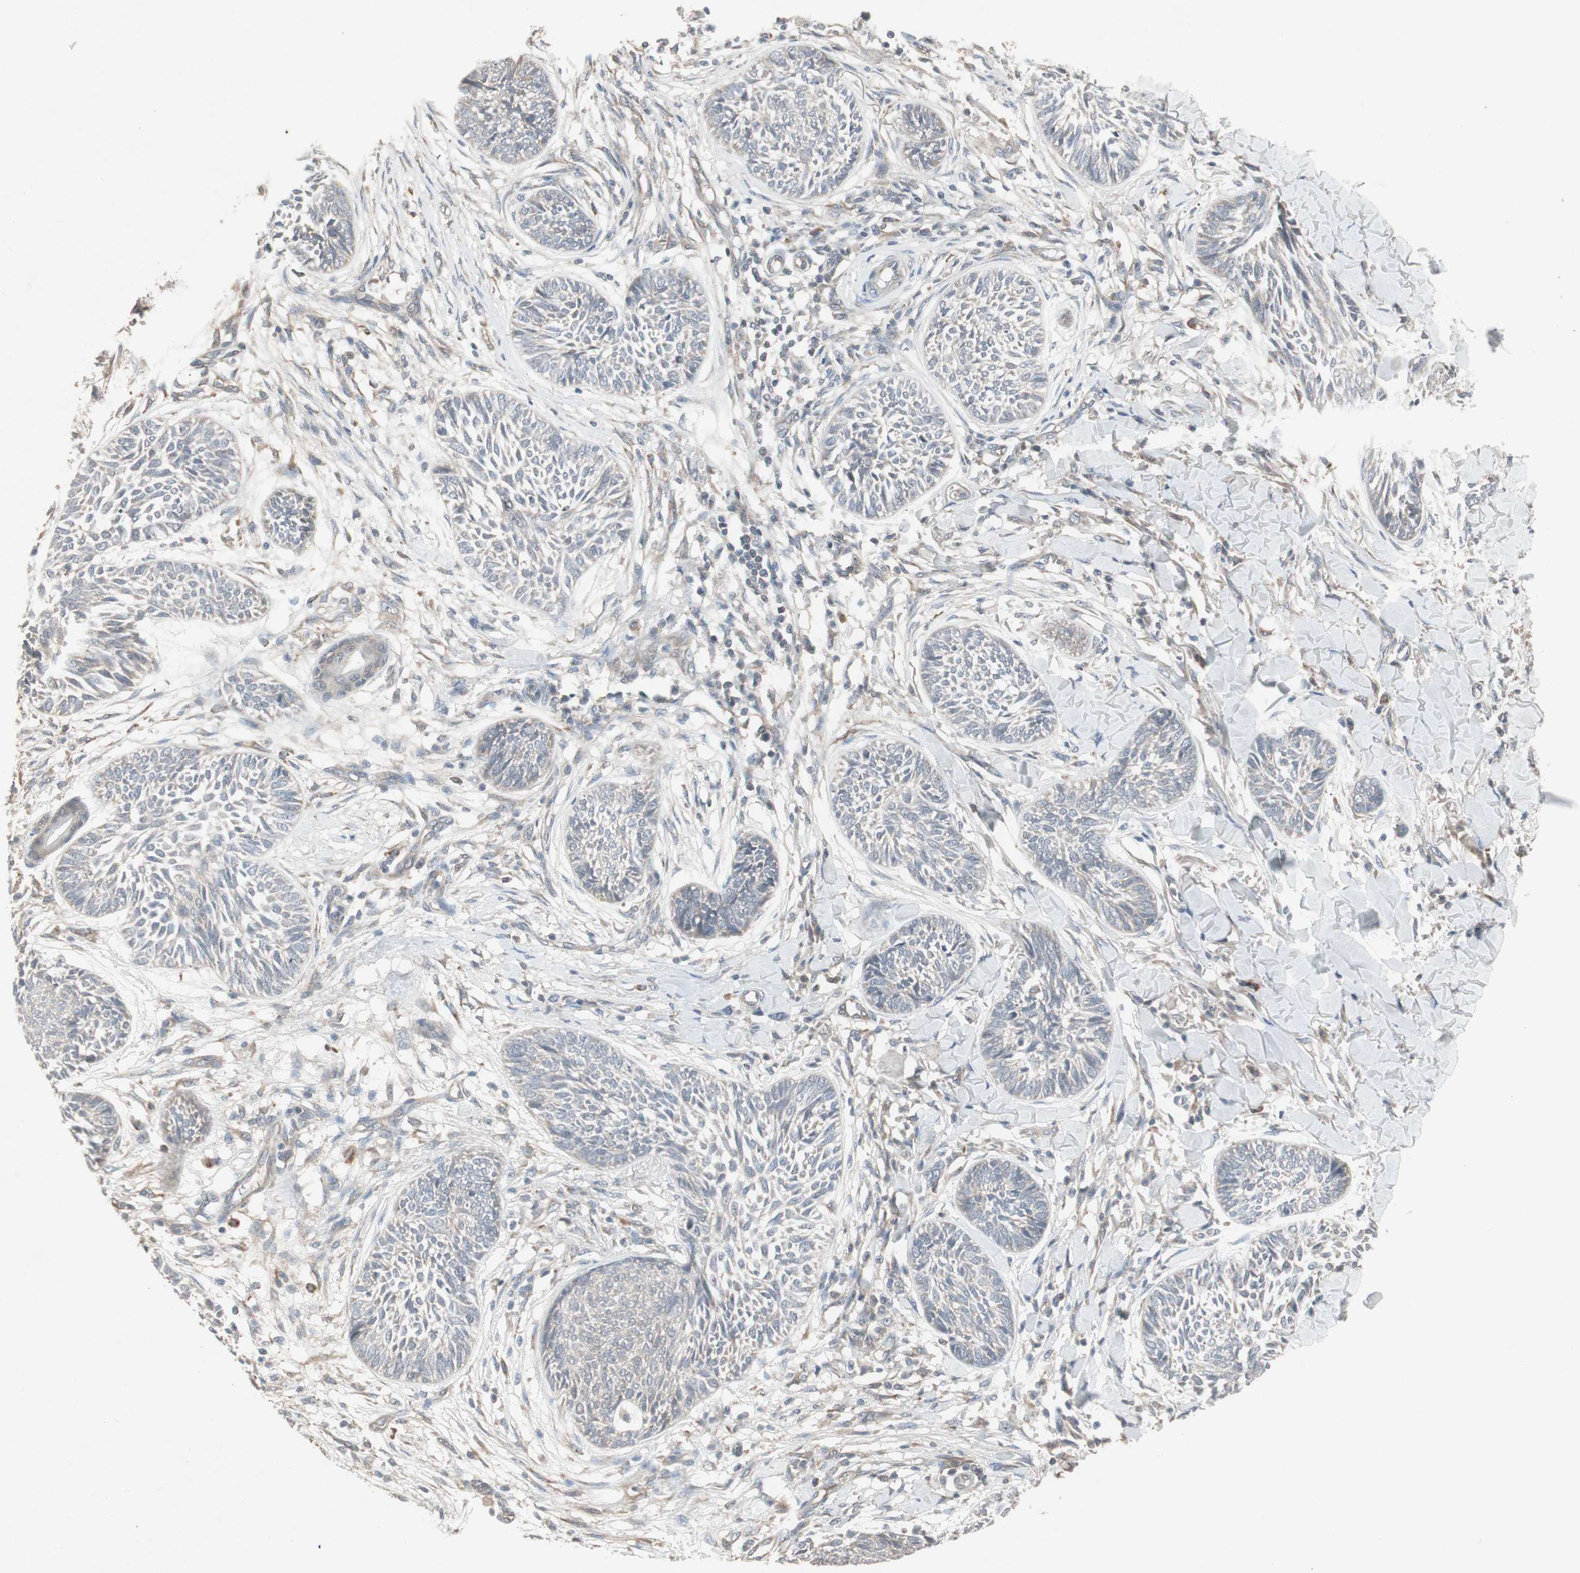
{"staining": {"intensity": "negative", "quantity": "none", "location": "none"}, "tissue": "skin cancer", "cell_type": "Tumor cells", "image_type": "cancer", "snomed": [{"axis": "morphology", "description": "Papilloma, NOS"}, {"axis": "morphology", "description": "Basal cell carcinoma"}, {"axis": "topography", "description": "Skin"}], "caption": "Tumor cells show no significant expression in skin cancer.", "gene": "JMJD7-PLA2G4B", "patient": {"sex": "male", "age": 87}}